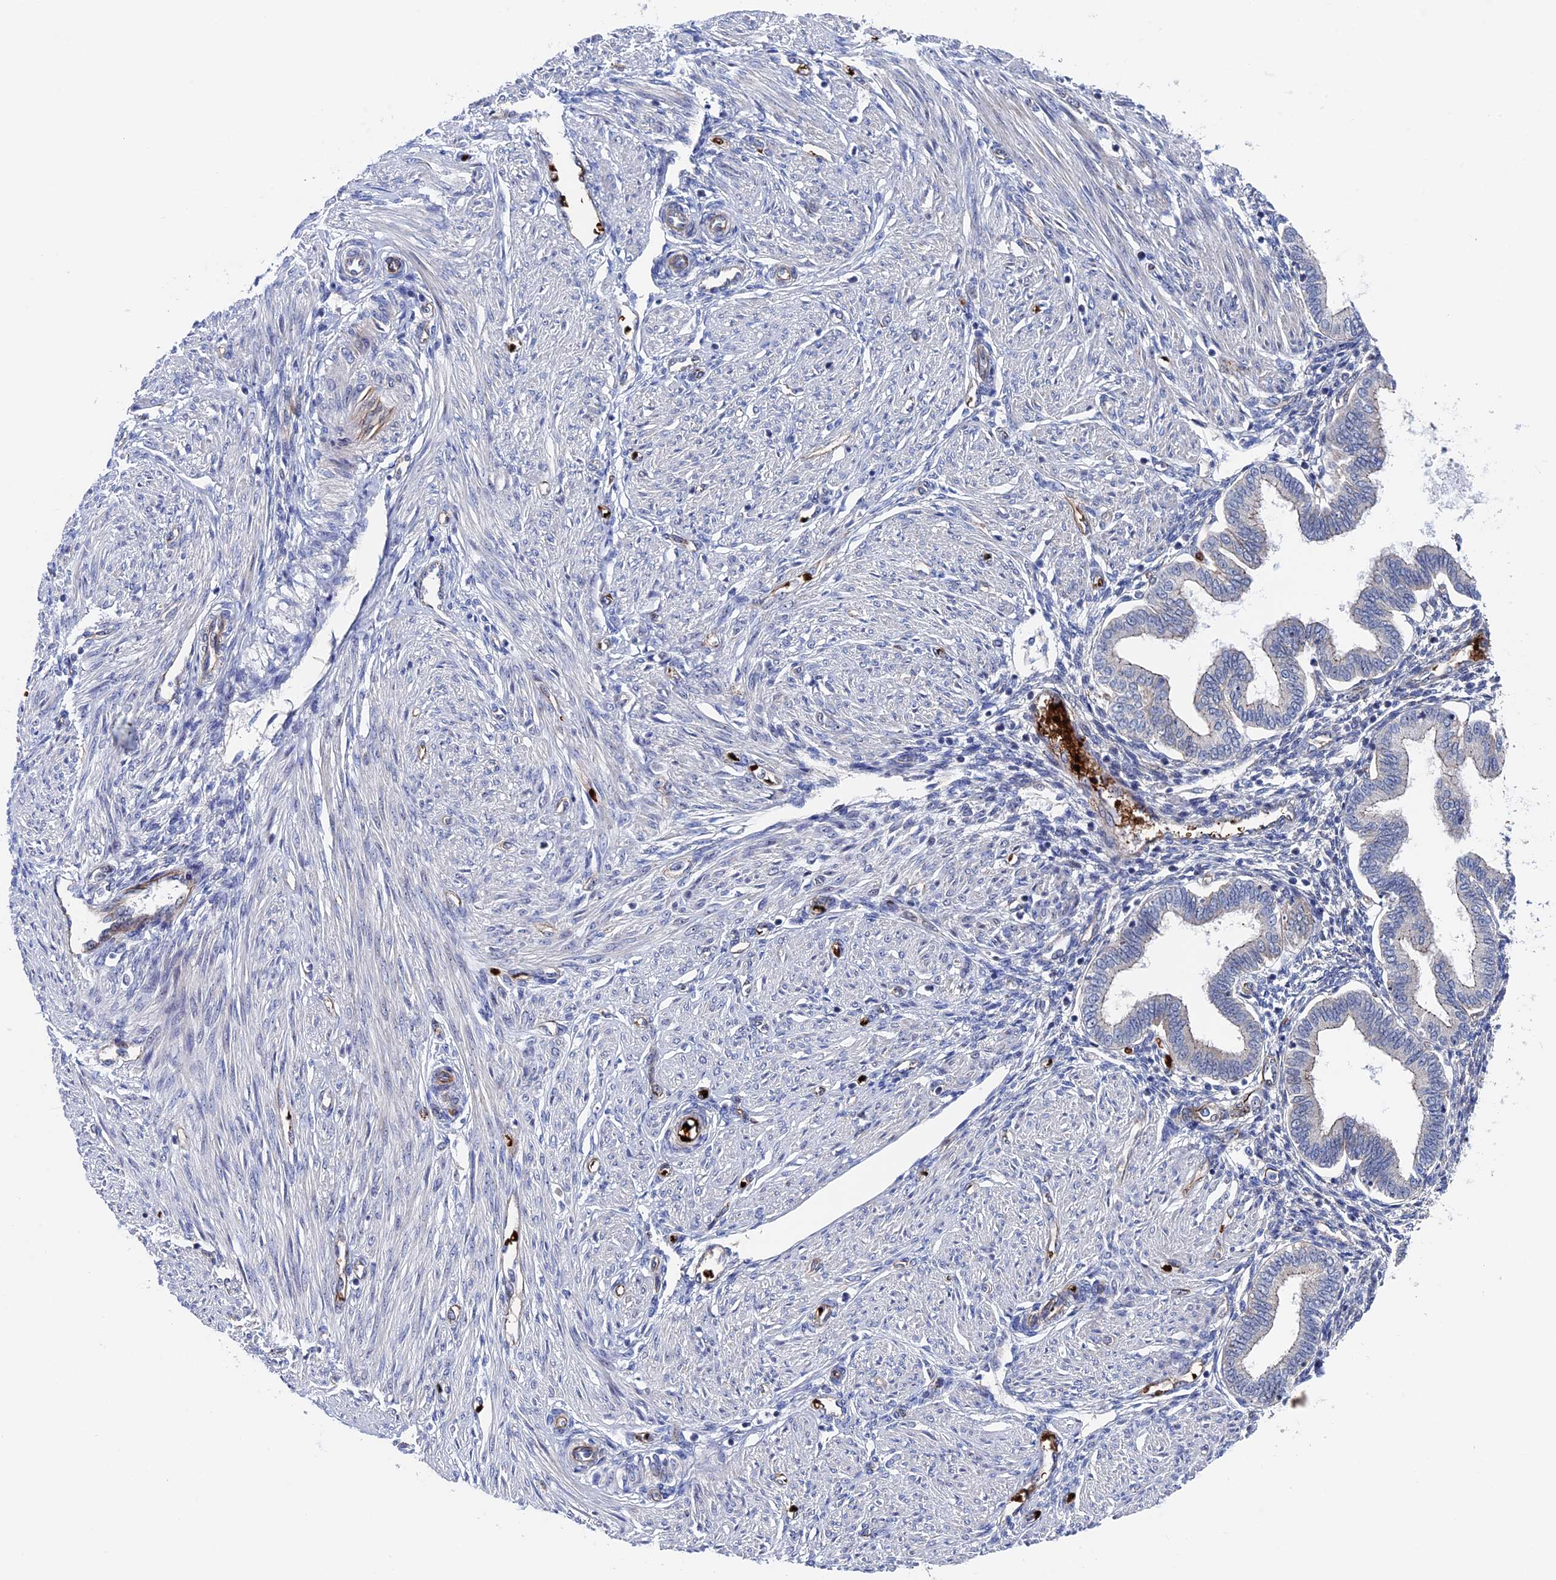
{"staining": {"intensity": "negative", "quantity": "none", "location": "none"}, "tissue": "endometrium", "cell_type": "Cells in endometrial stroma", "image_type": "normal", "snomed": [{"axis": "morphology", "description": "Normal tissue, NOS"}, {"axis": "topography", "description": "Endometrium"}], "caption": "This is an immunohistochemistry image of normal human endometrium. There is no expression in cells in endometrial stroma.", "gene": "EXOSC9", "patient": {"sex": "female", "age": 53}}